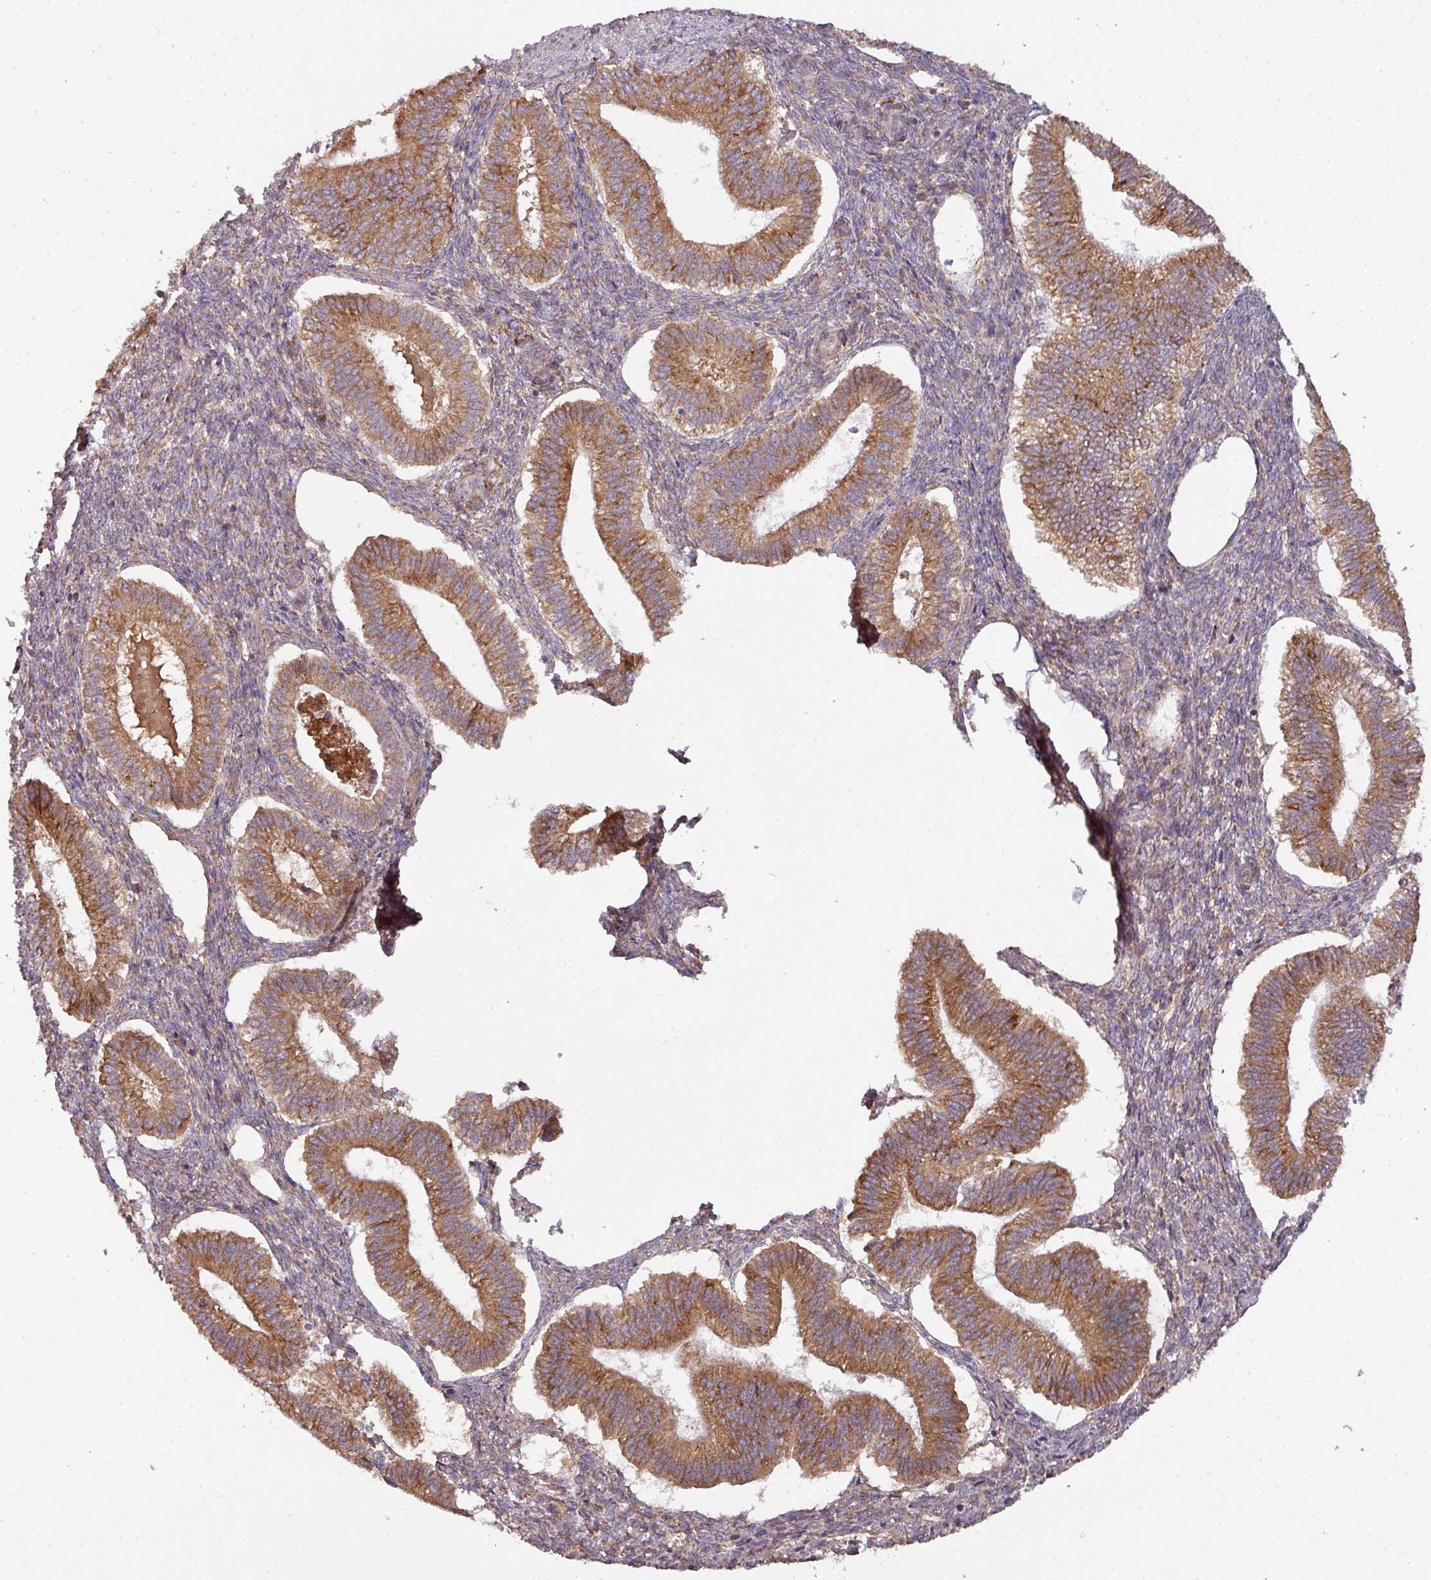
{"staining": {"intensity": "moderate", "quantity": "25%-75%", "location": "cytoplasmic/membranous"}, "tissue": "endometrium", "cell_type": "Cells in endometrial stroma", "image_type": "normal", "snomed": [{"axis": "morphology", "description": "Normal tissue, NOS"}, {"axis": "topography", "description": "Endometrium"}], "caption": "Protein expression analysis of unremarkable human endometrium reveals moderate cytoplasmic/membranous staining in approximately 25%-75% of cells in endometrial stroma.", "gene": "GALP", "patient": {"sex": "female", "age": 25}}